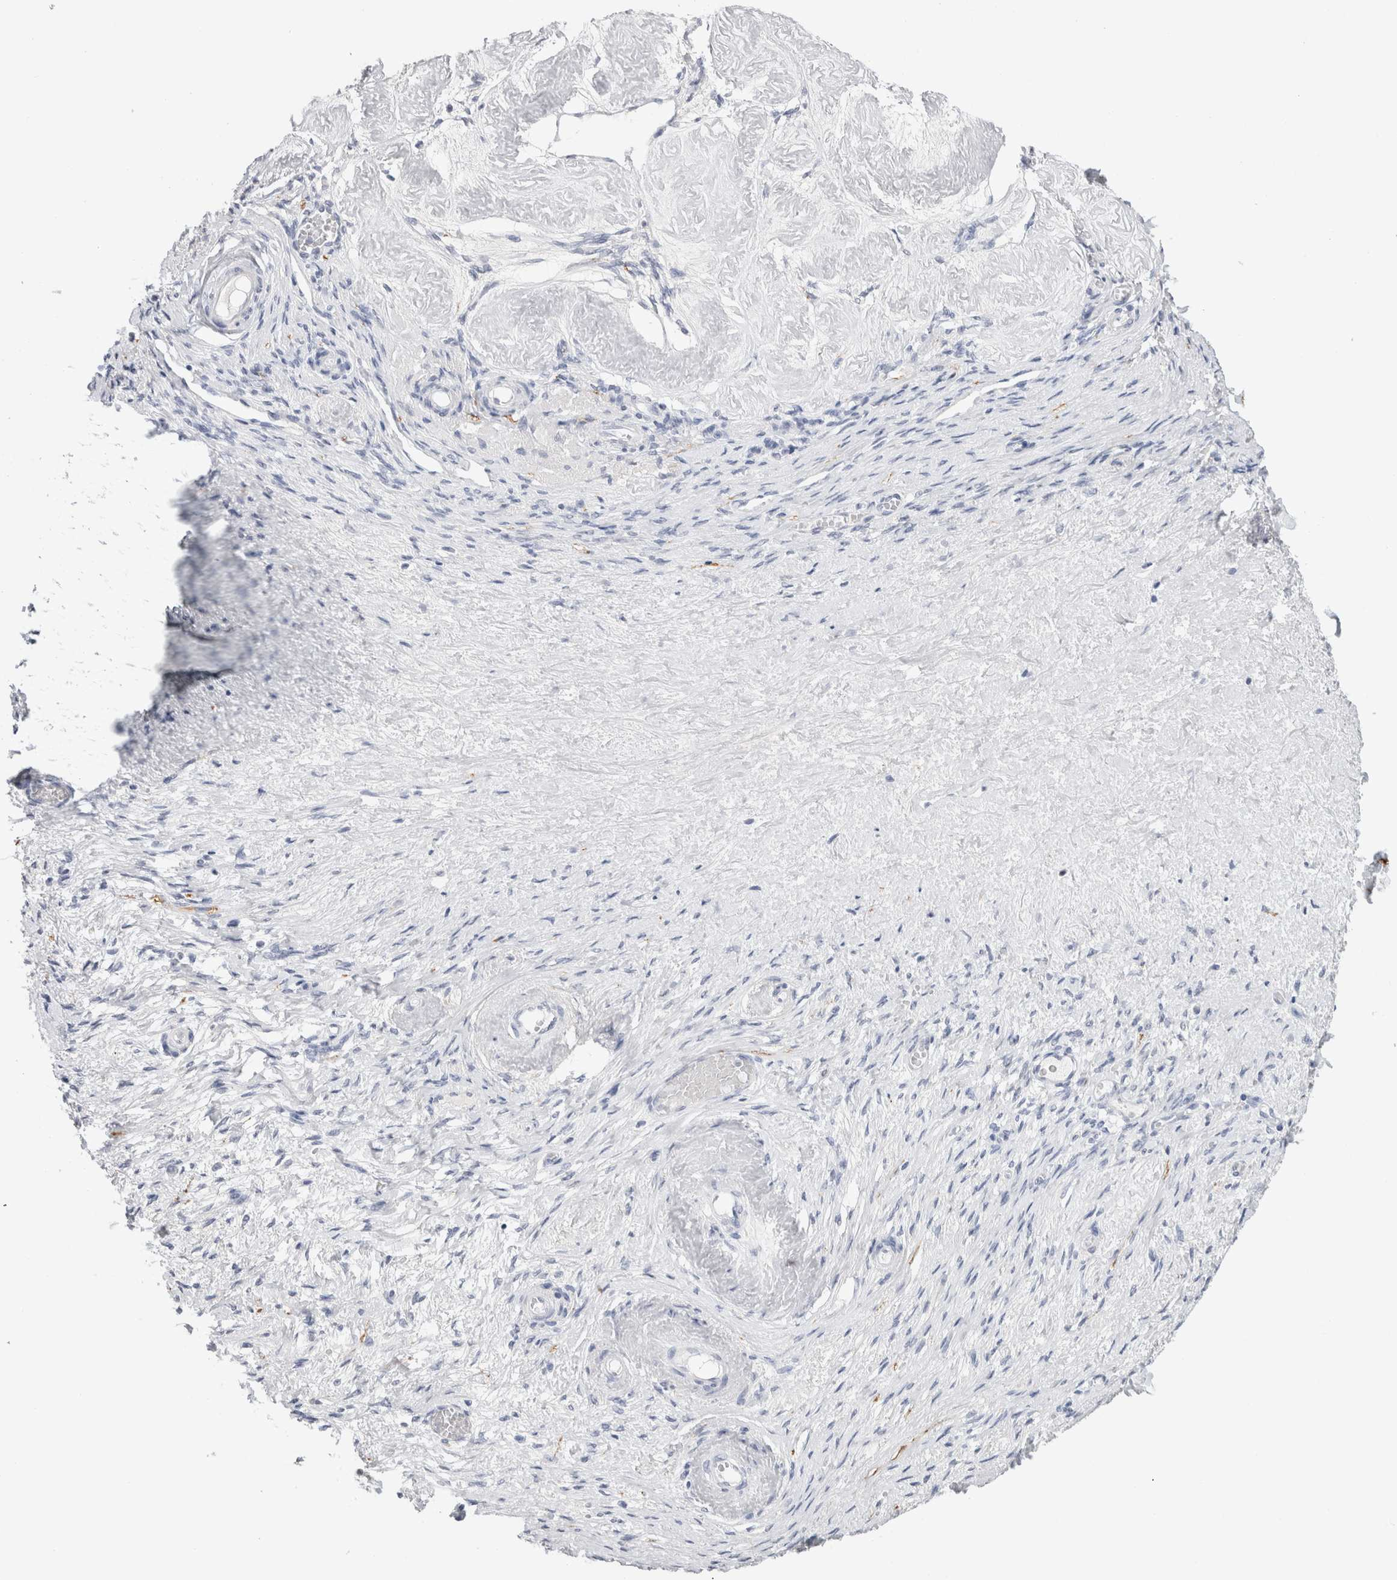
{"staining": {"intensity": "negative", "quantity": "none", "location": "none"}, "tissue": "adipose tissue", "cell_type": "Adipocytes", "image_type": "normal", "snomed": [{"axis": "morphology", "description": "Normal tissue, NOS"}, {"axis": "topography", "description": "Vascular tissue"}, {"axis": "topography", "description": "Fallopian tube"}, {"axis": "topography", "description": "Ovary"}], "caption": "A high-resolution micrograph shows immunohistochemistry (IHC) staining of benign adipose tissue, which shows no significant staining in adipocytes.", "gene": "CADM3", "patient": {"sex": "female", "age": 67}}